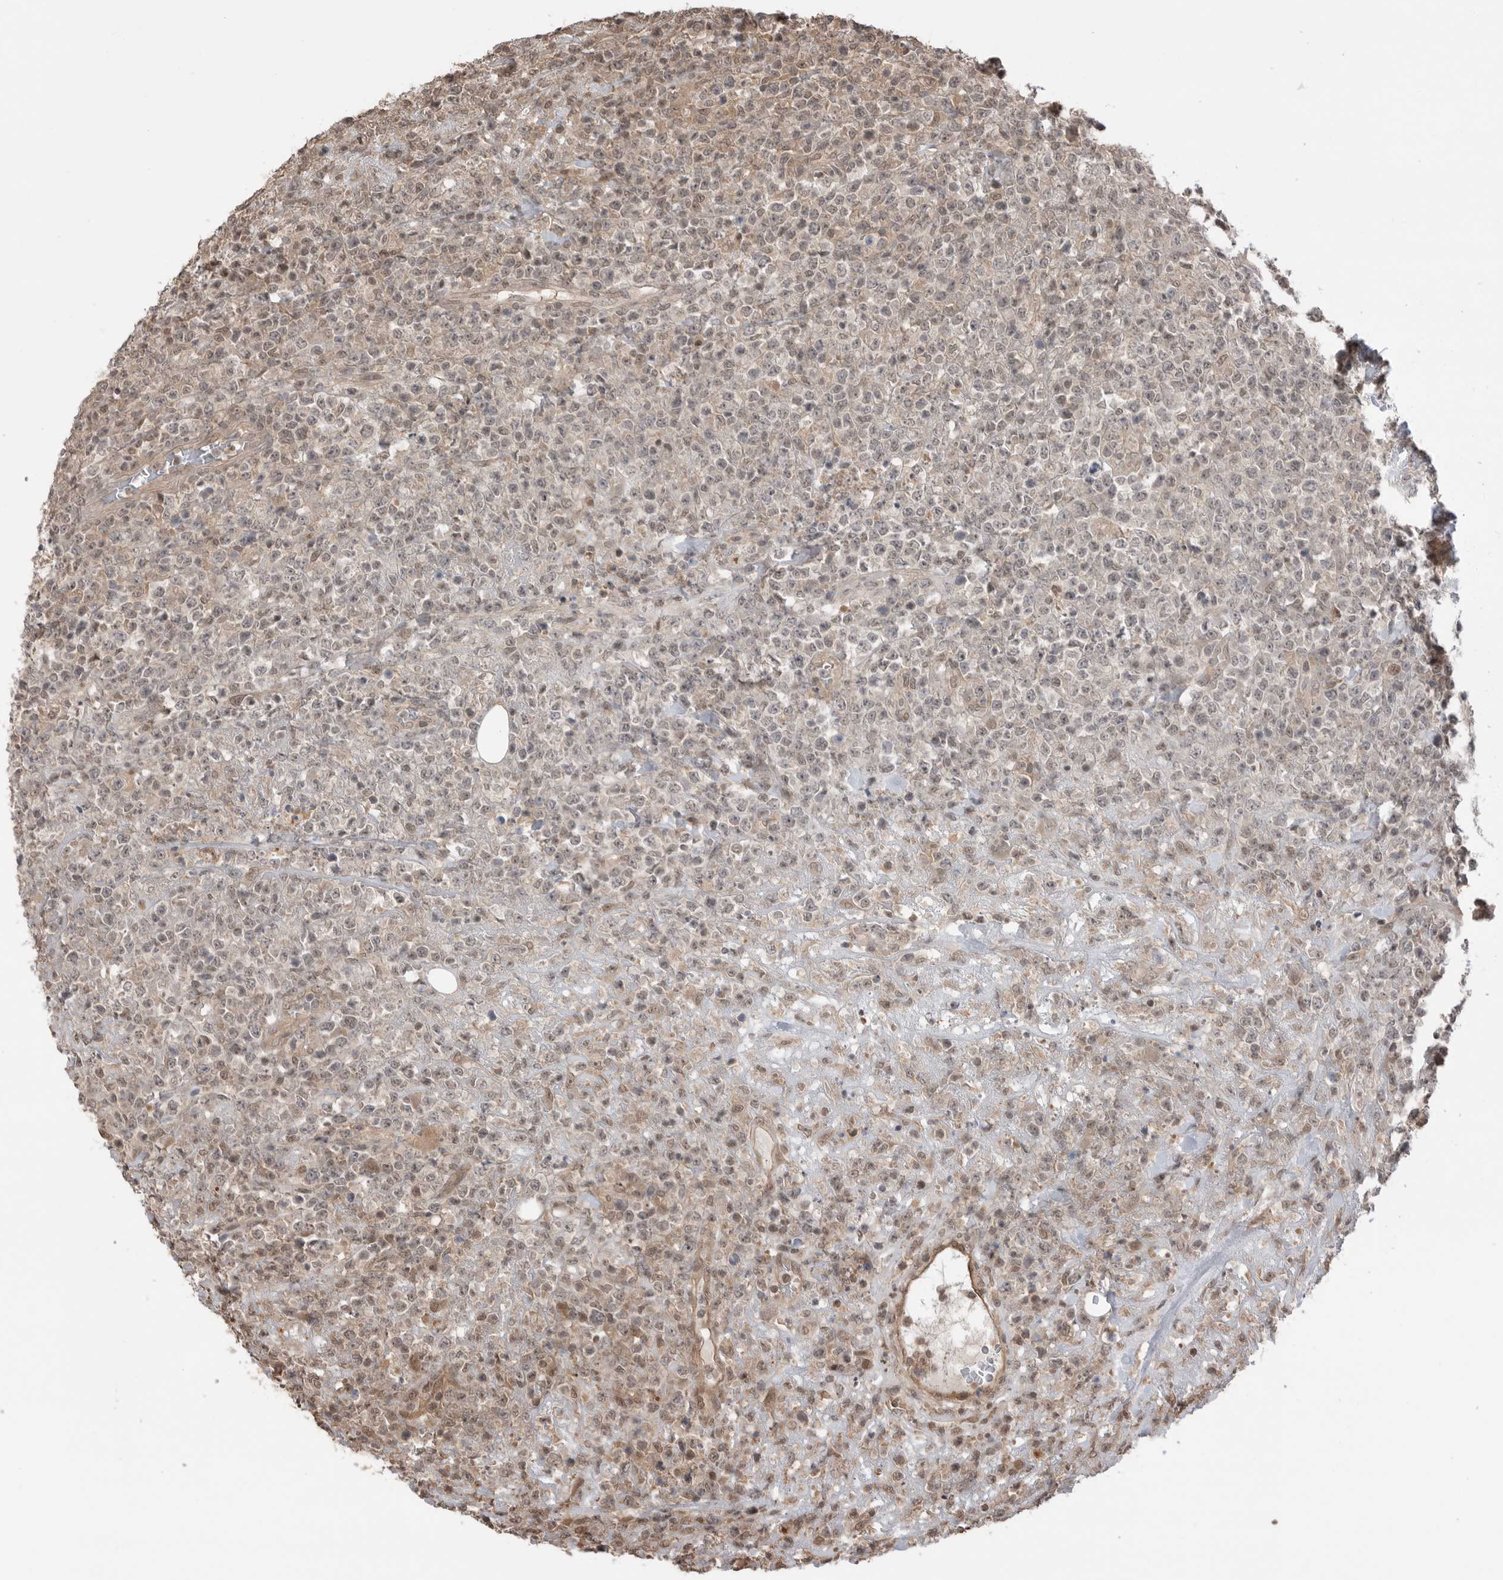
{"staining": {"intensity": "weak", "quantity": "25%-75%", "location": "nuclear"}, "tissue": "lymphoma", "cell_type": "Tumor cells", "image_type": "cancer", "snomed": [{"axis": "morphology", "description": "Malignant lymphoma, non-Hodgkin's type, High grade"}, {"axis": "topography", "description": "Colon"}], "caption": "IHC (DAB) staining of malignant lymphoma, non-Hodgkin's type (high-grade) demonstrates weak nuclear protein staining in approximately 25%-75% of tumor cells.", "gene": "PEAK1", "patient": {"sex": "female", "age": 53}}